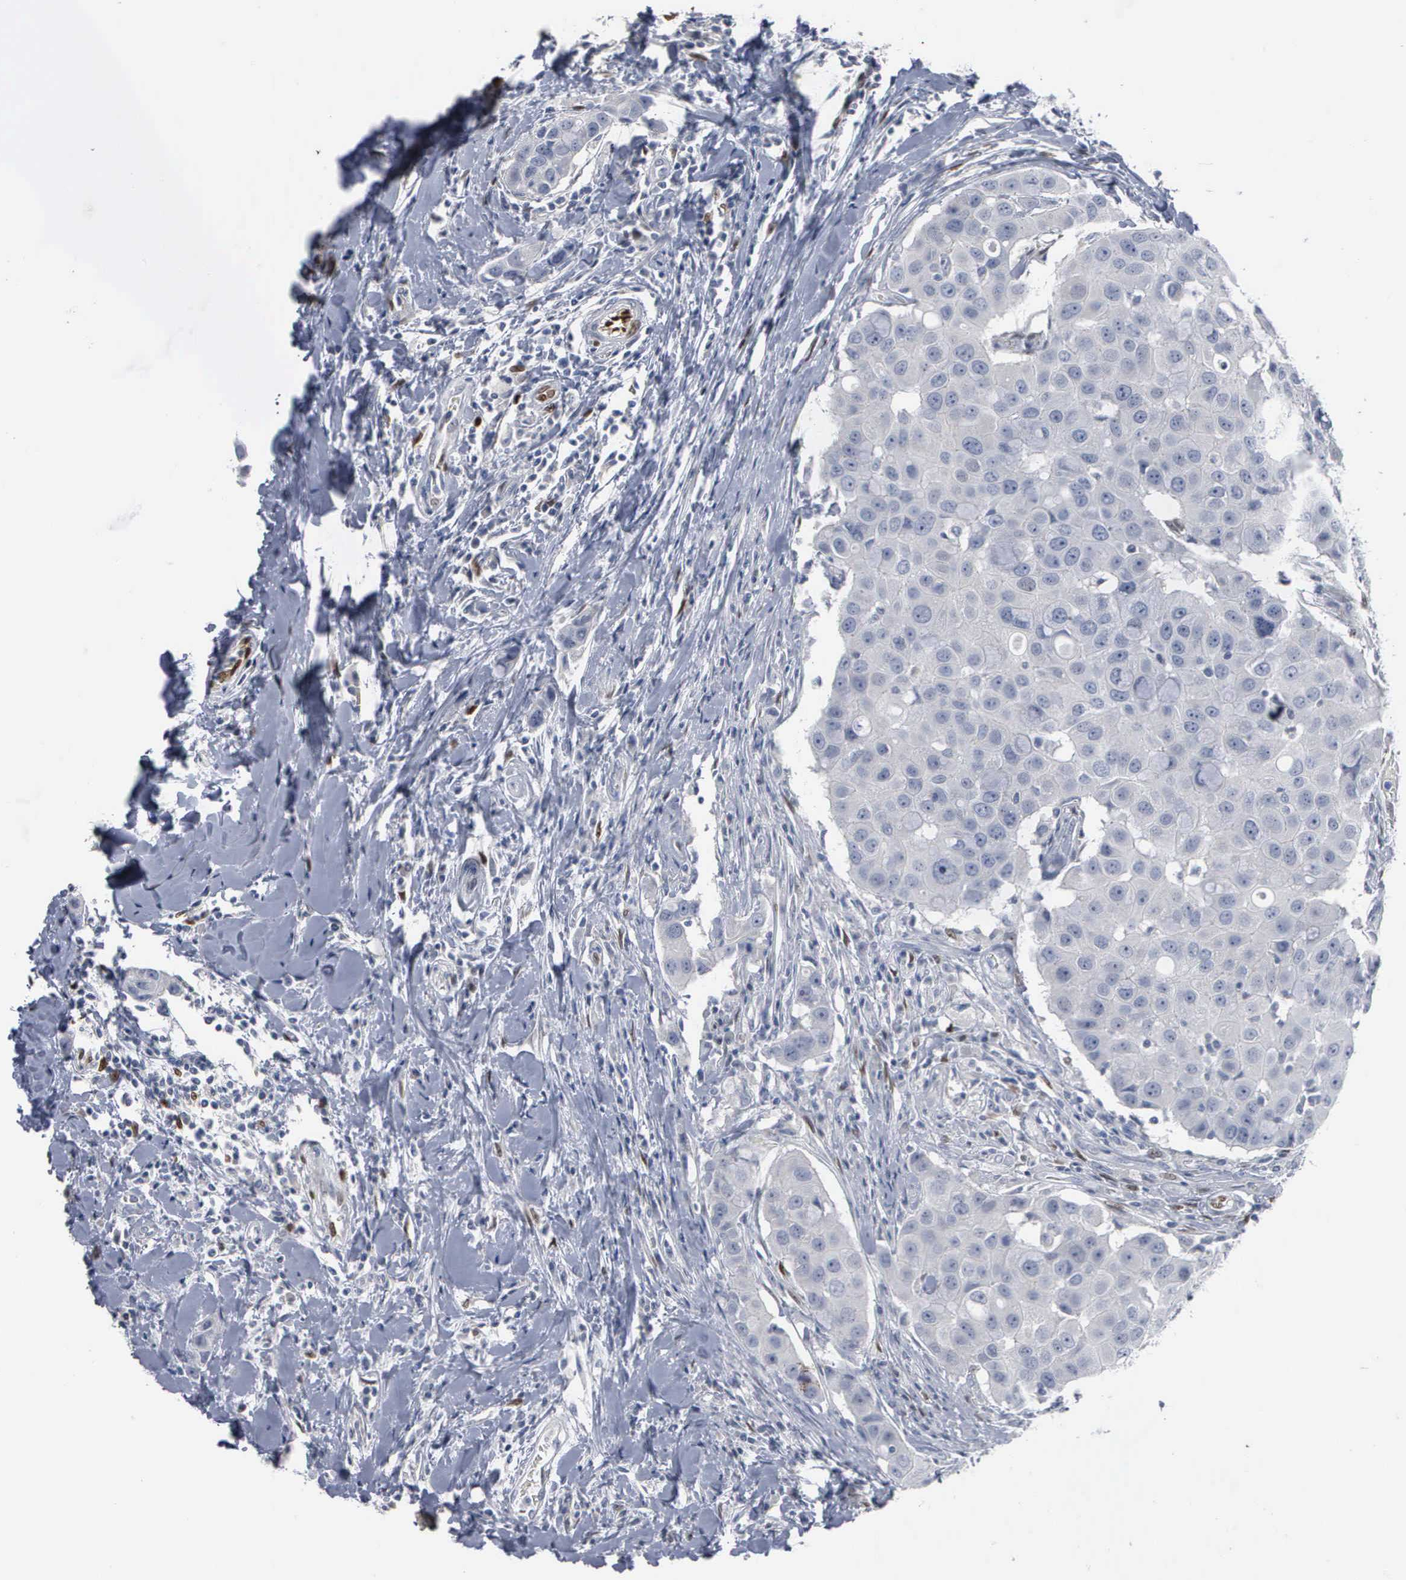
{"staining": {"intensity": "negative", "quantity": "none", "location": "none"}, "tissue": "breast cancer", "cell_type": "Tumor cells", "image_type": "cancer", "snomed": [{"axis": "morphology", "description": "Duct carcinoma"}, {"axis": "topography", "description": "Breast"}], "caption": "There is no significant staining in tumor cells of breast invasive ductal carcinoma.", "gene": "FGF2", "patient": {"sex": "female", "age": 27}}